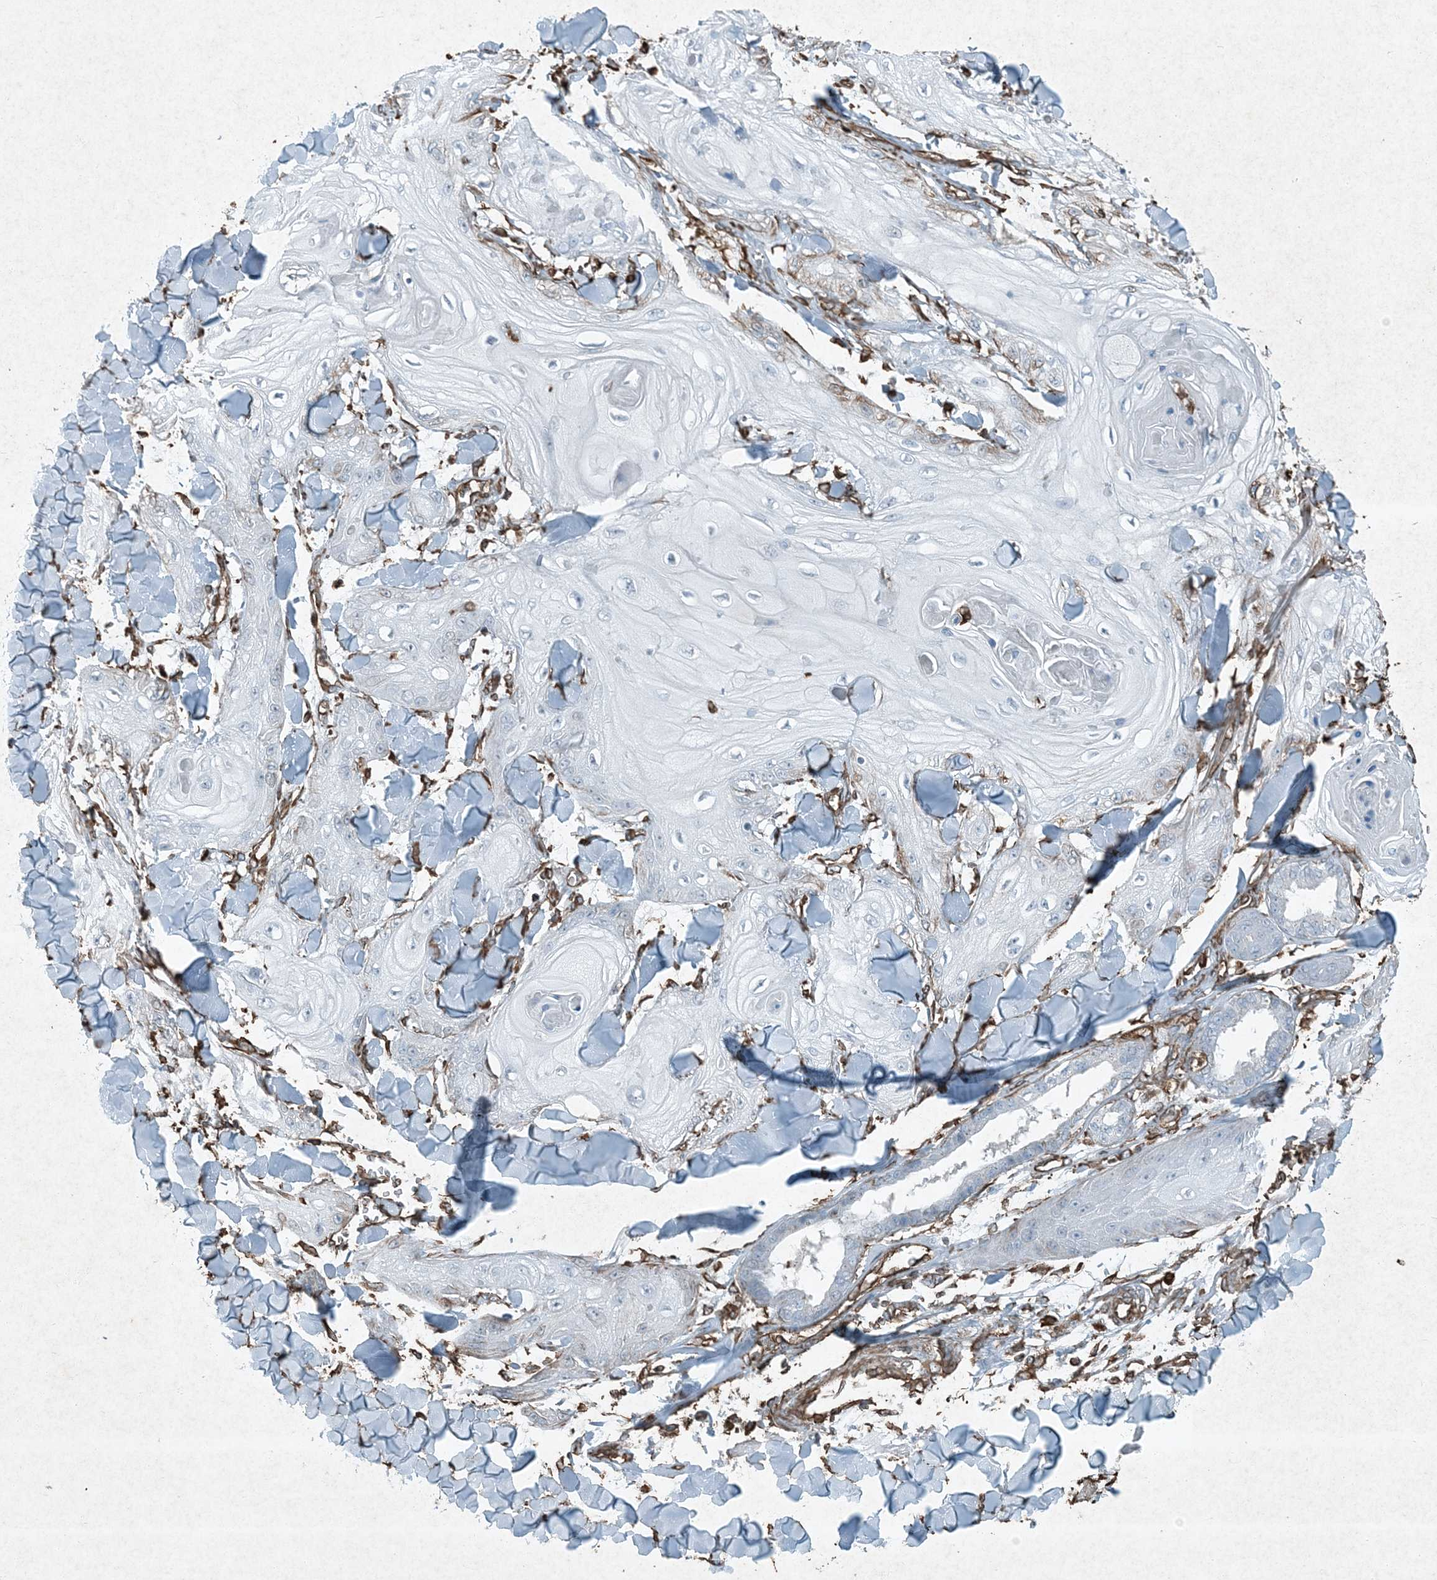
{"staining": {"intensity": "negative", "quantity": "none", "location": "none"}, "tissue": "skin cancer", "cell_type": "Tumor cells", "image_type": "cancer", "snomed": [{"axis": "morphology", "description": "Squamous cell carcinoma, NOS"}, {"axis": "topography", "description": "Skin"}], "caption": "An image of human skin squamous cell carcinoma is negative for staining in tumor cells.", "gene": "RYK", "patient": {"sex": "male", "age": 74}}